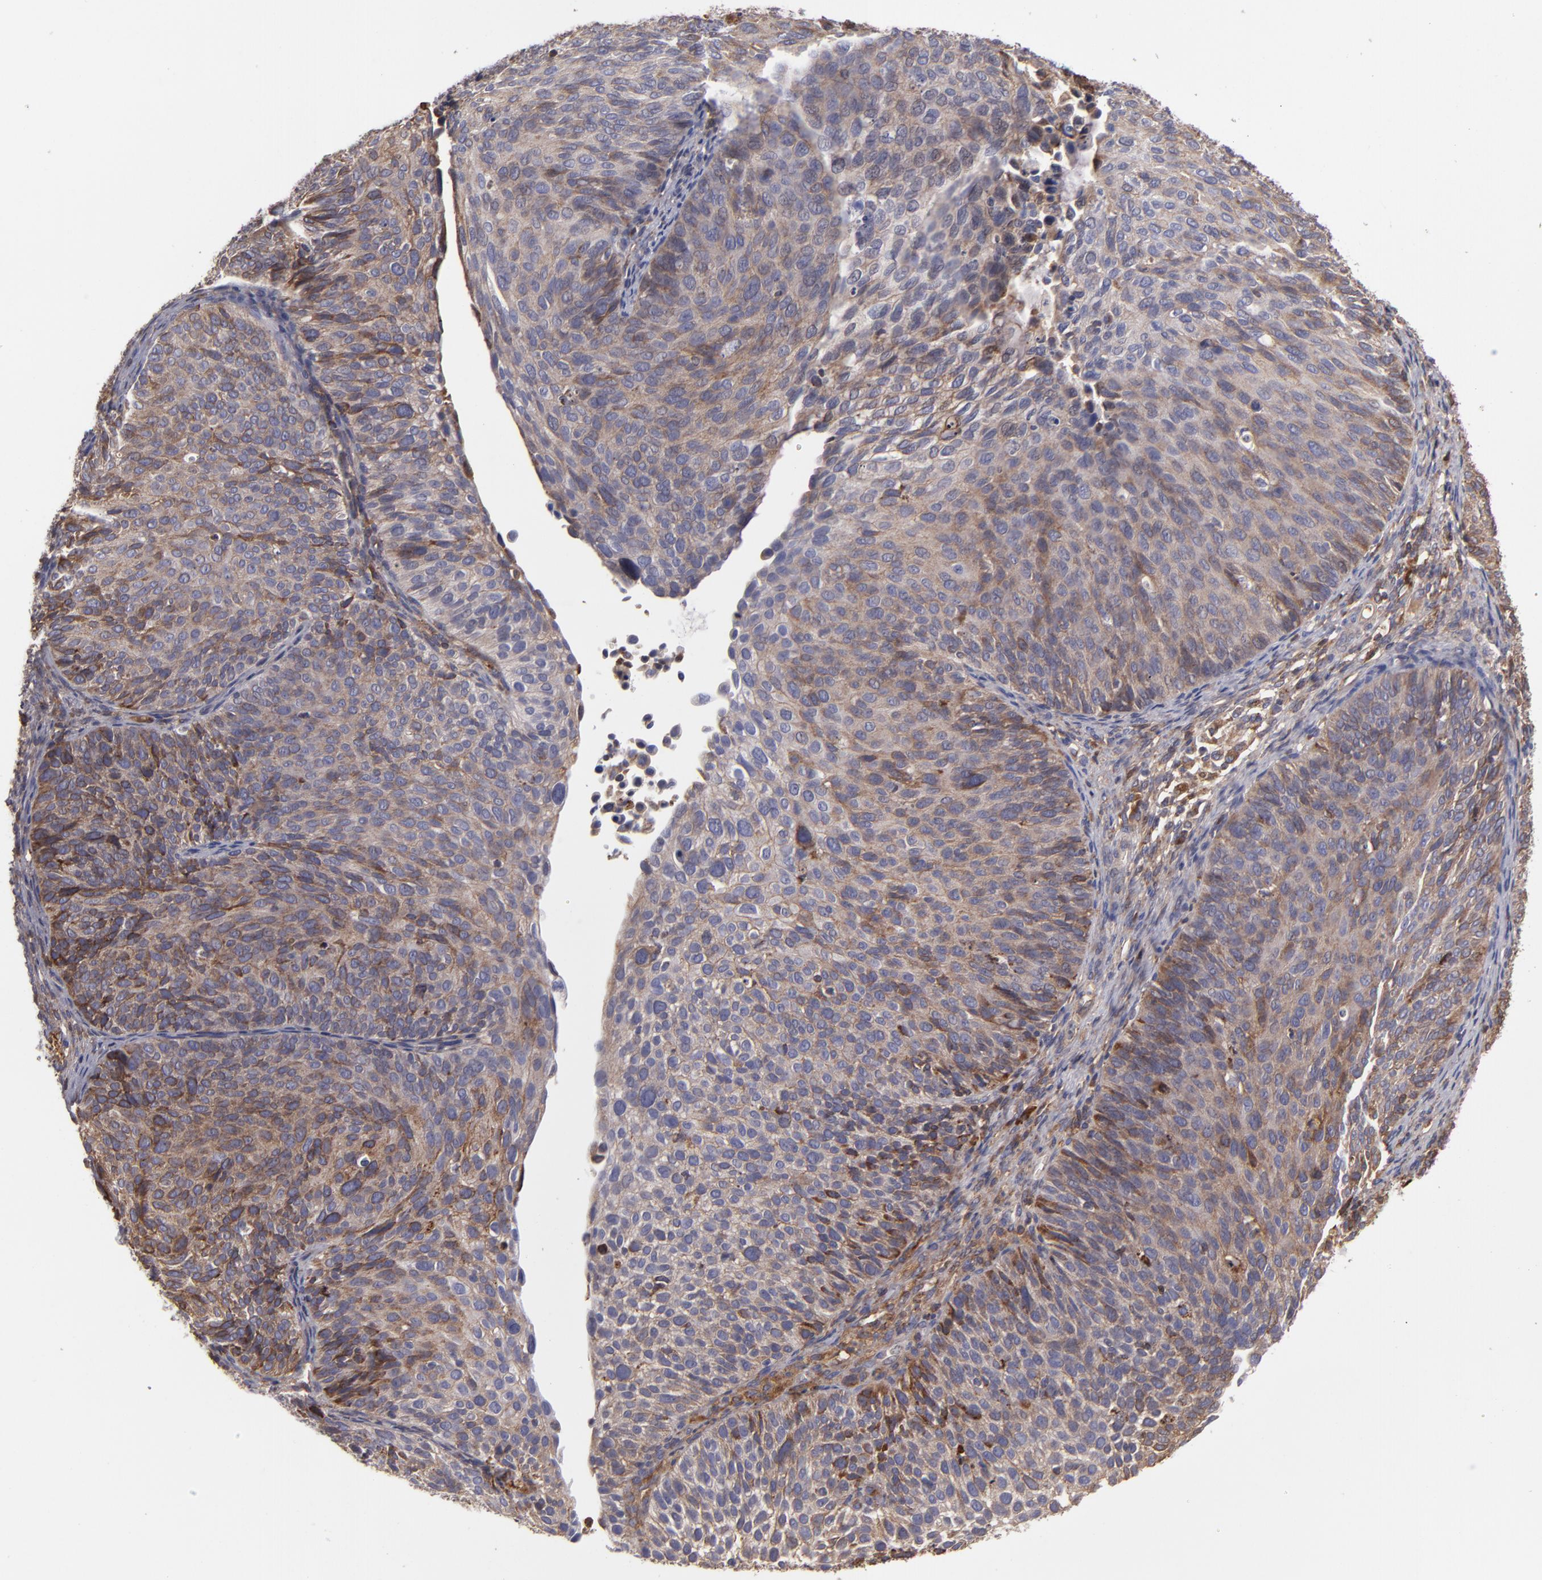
{"staining": {"intensity": "moderate", "quantity": ">75%", "location": "cytoplasmic/membranous"}, "tissue": "cervical cancer", "cell_type": "Tumor cells", "image_type": "cancer", "snomed": [{"axis": "morphology", "description": "Squamous cell carcinoma, NOS"}, {"axis": "topography", "description": "Cervix"}], "caption": "Moderate cytoplasmic/membranous expression for a protein is present in approximately >75% of tumor cells of cervical squamous cell carcinoma using IHC.", "gene": "CFB", "patient": {"sex": "female", "age": 36}}